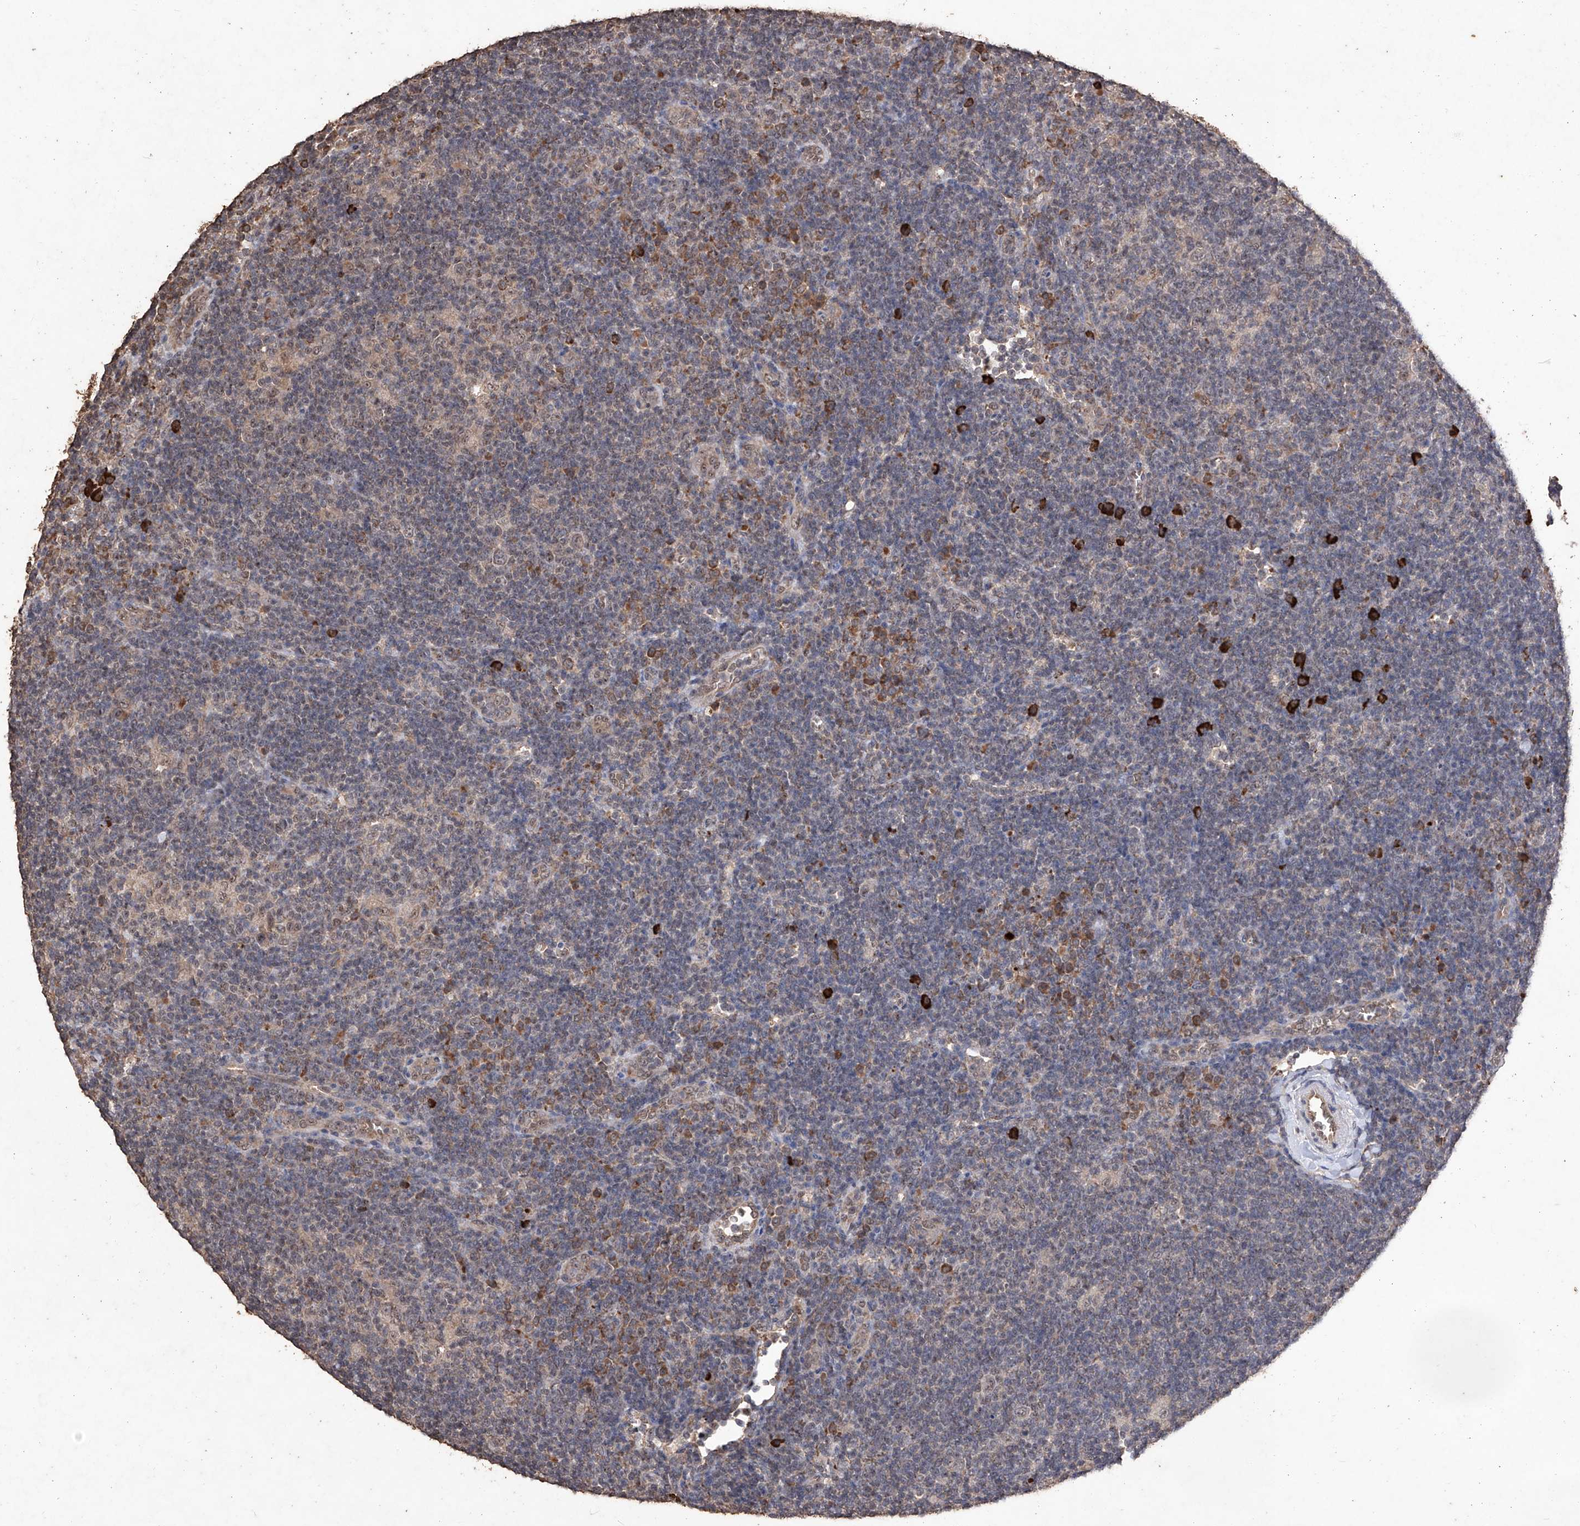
{"staining": {"intensity": "weak", "quantity": "<25%", "location": "nuclear"}, "tissue": "lymphoma", "cell_type": "Tumor cells", "image_type": "cancer", "snomed": [{"axis": "morphology", "description": "Hodgkin's disease, NOS"}, {"axis": "topography", "description": "Lymph node"}], "caption": "IHC photomicrograph of human lymphoma stained for a protein (brown), which demonstrates no positivity in tumor cells.", "gene": "EML1", "patient": {"sex": "female", "age": 57}}